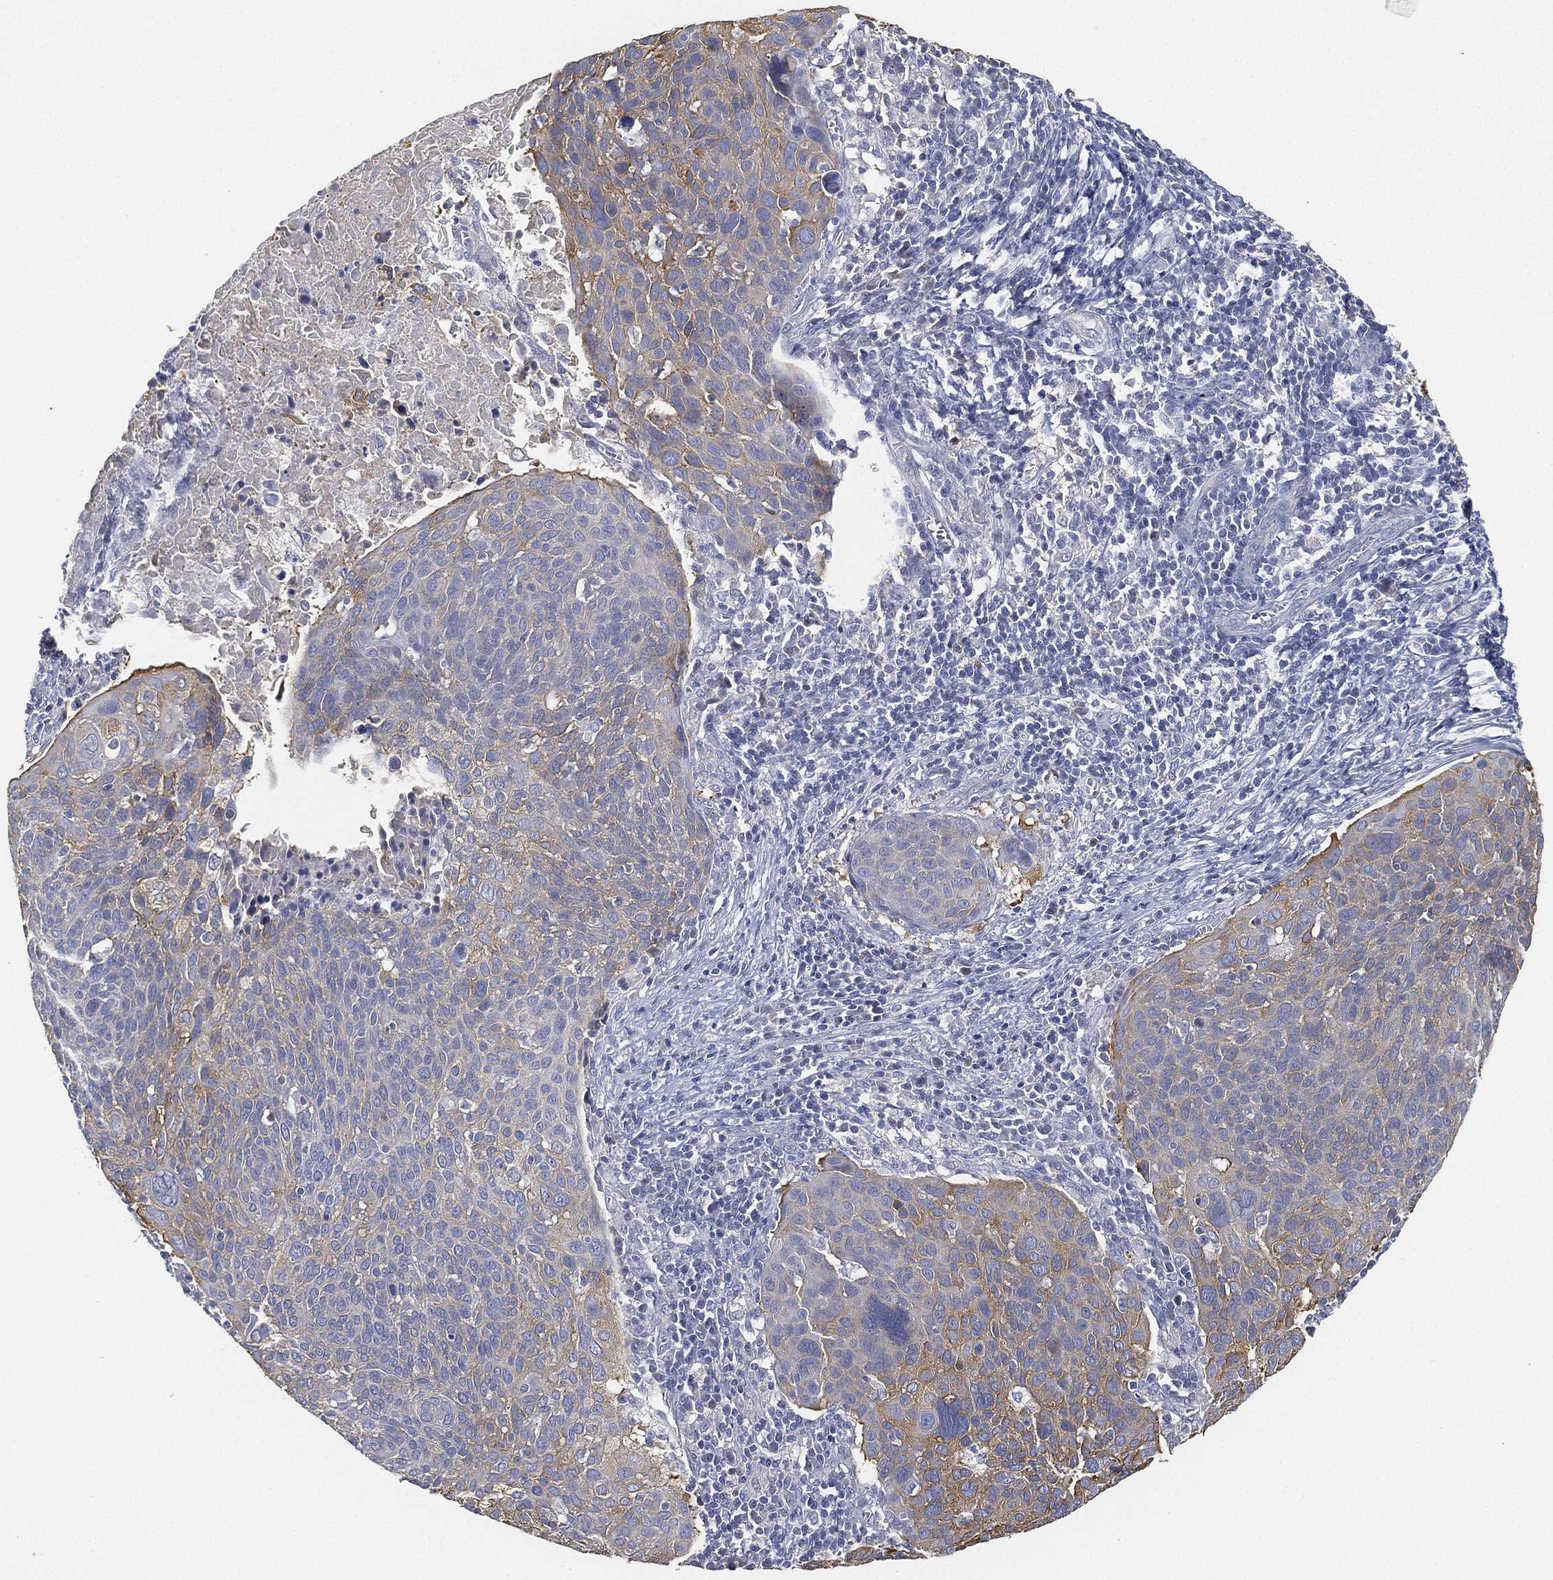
{"staining": {"intensity": "moderate", "quantity": "<25%", "location": "cytoplasmic/membranous"}, "tissue": "cervical cancer", "cell_type": "Tumor cells", "image_type": "cancer", "snomed": [{"axis": "morphology", "description": "Squamous cell carcinoma, NOS"}, {"axis": "topography", "description": "Cervix"}], "caption": "Human cervical cancer stained with a brown dye exhibits moderate cytoplasmic/membranous positive expression in about <25% of tumor cells.", "gene": "GPR61", "patient": {"sex": "female", "age": 39}}